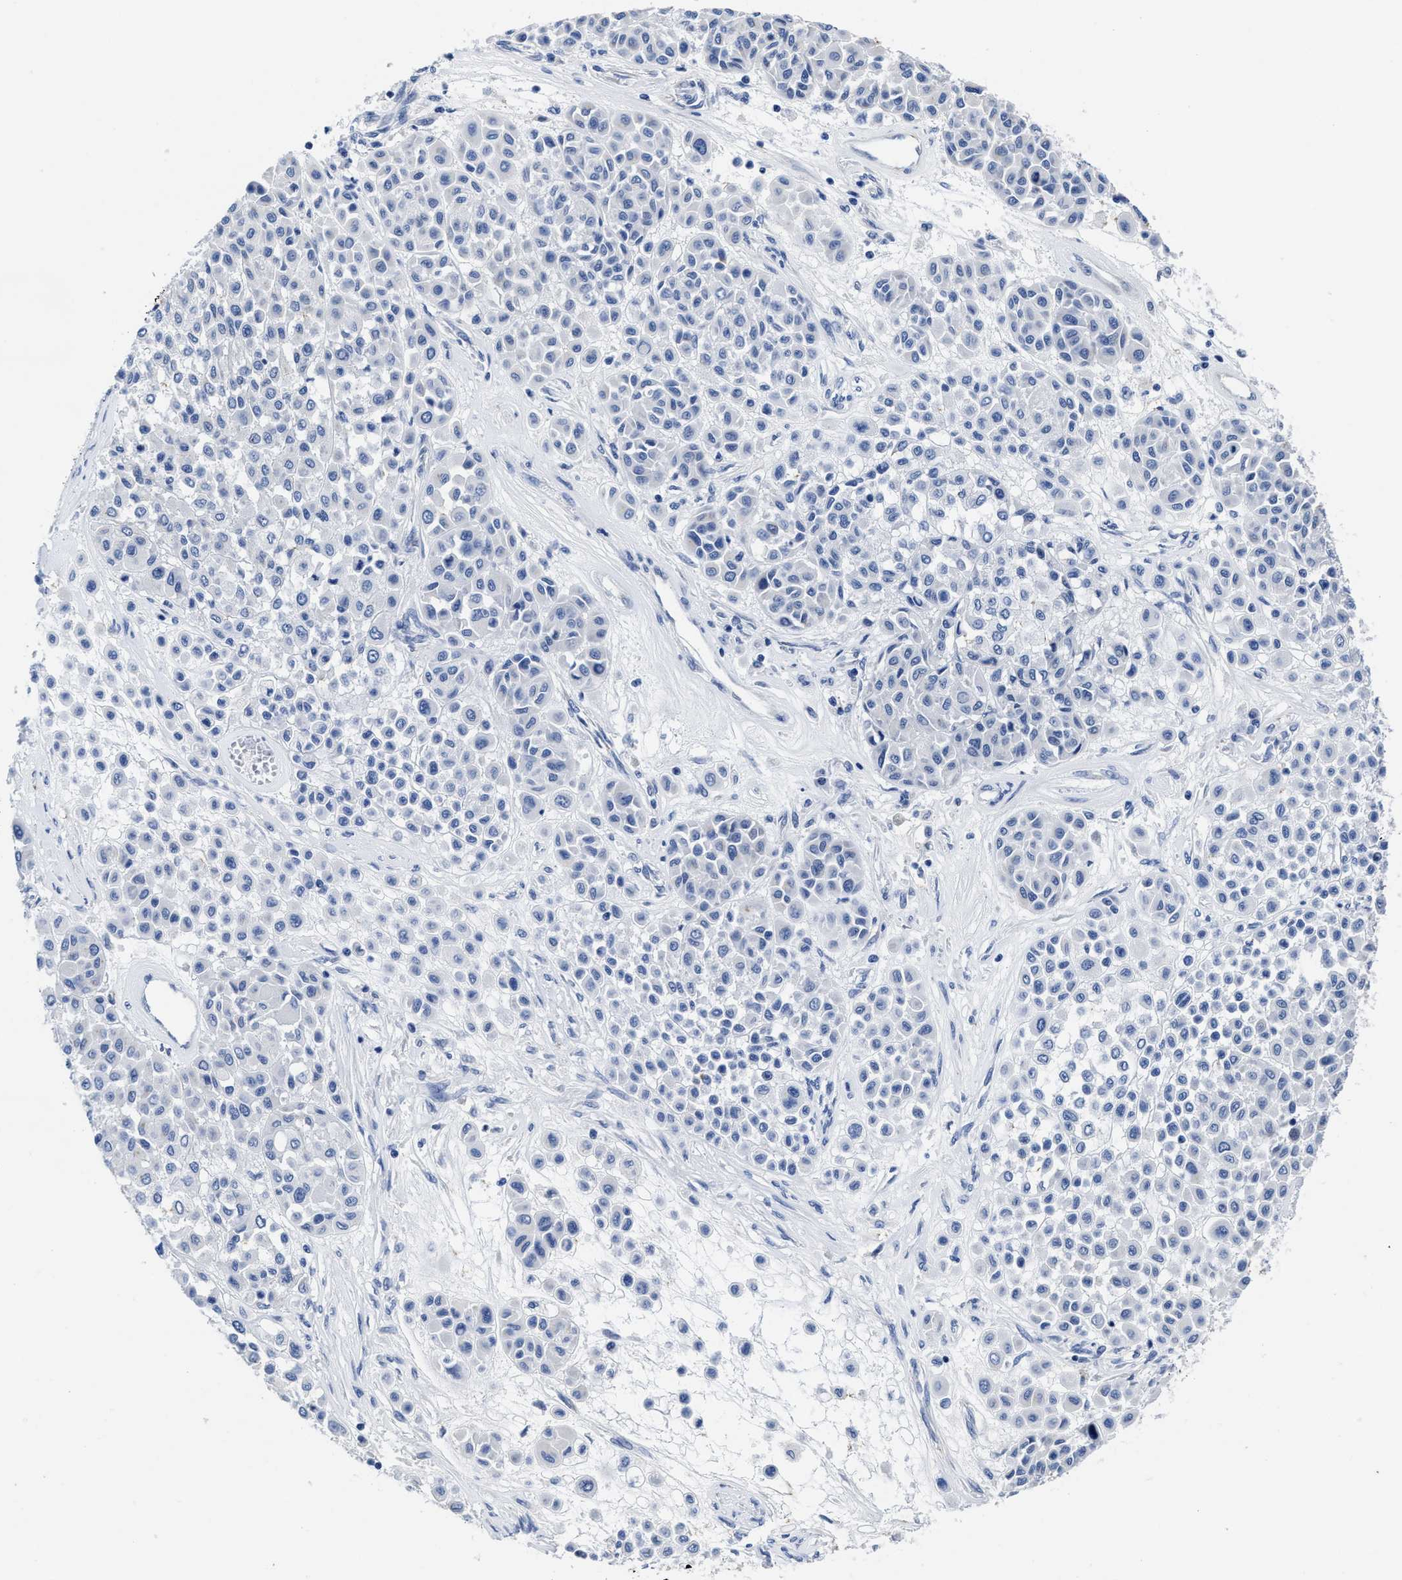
{"staining": {"intensity": "negative", "quantity": "none", "location": "none"}, "tissue": "melanoma", "cell_type": "Tumor cells", "image_type": "cancer", "snomed": [{"axis": "morphology", "description": "Malignant melanoma, Metastatic site"}, {"axis": "topography", "description": "Soft tissue"}], "caption": "Immunohistochemistry (IHC) of human melanoma shows no staining in tumor cells.", "gene": "HOOK1", "patient": {"sex": "male", "age": 41}}